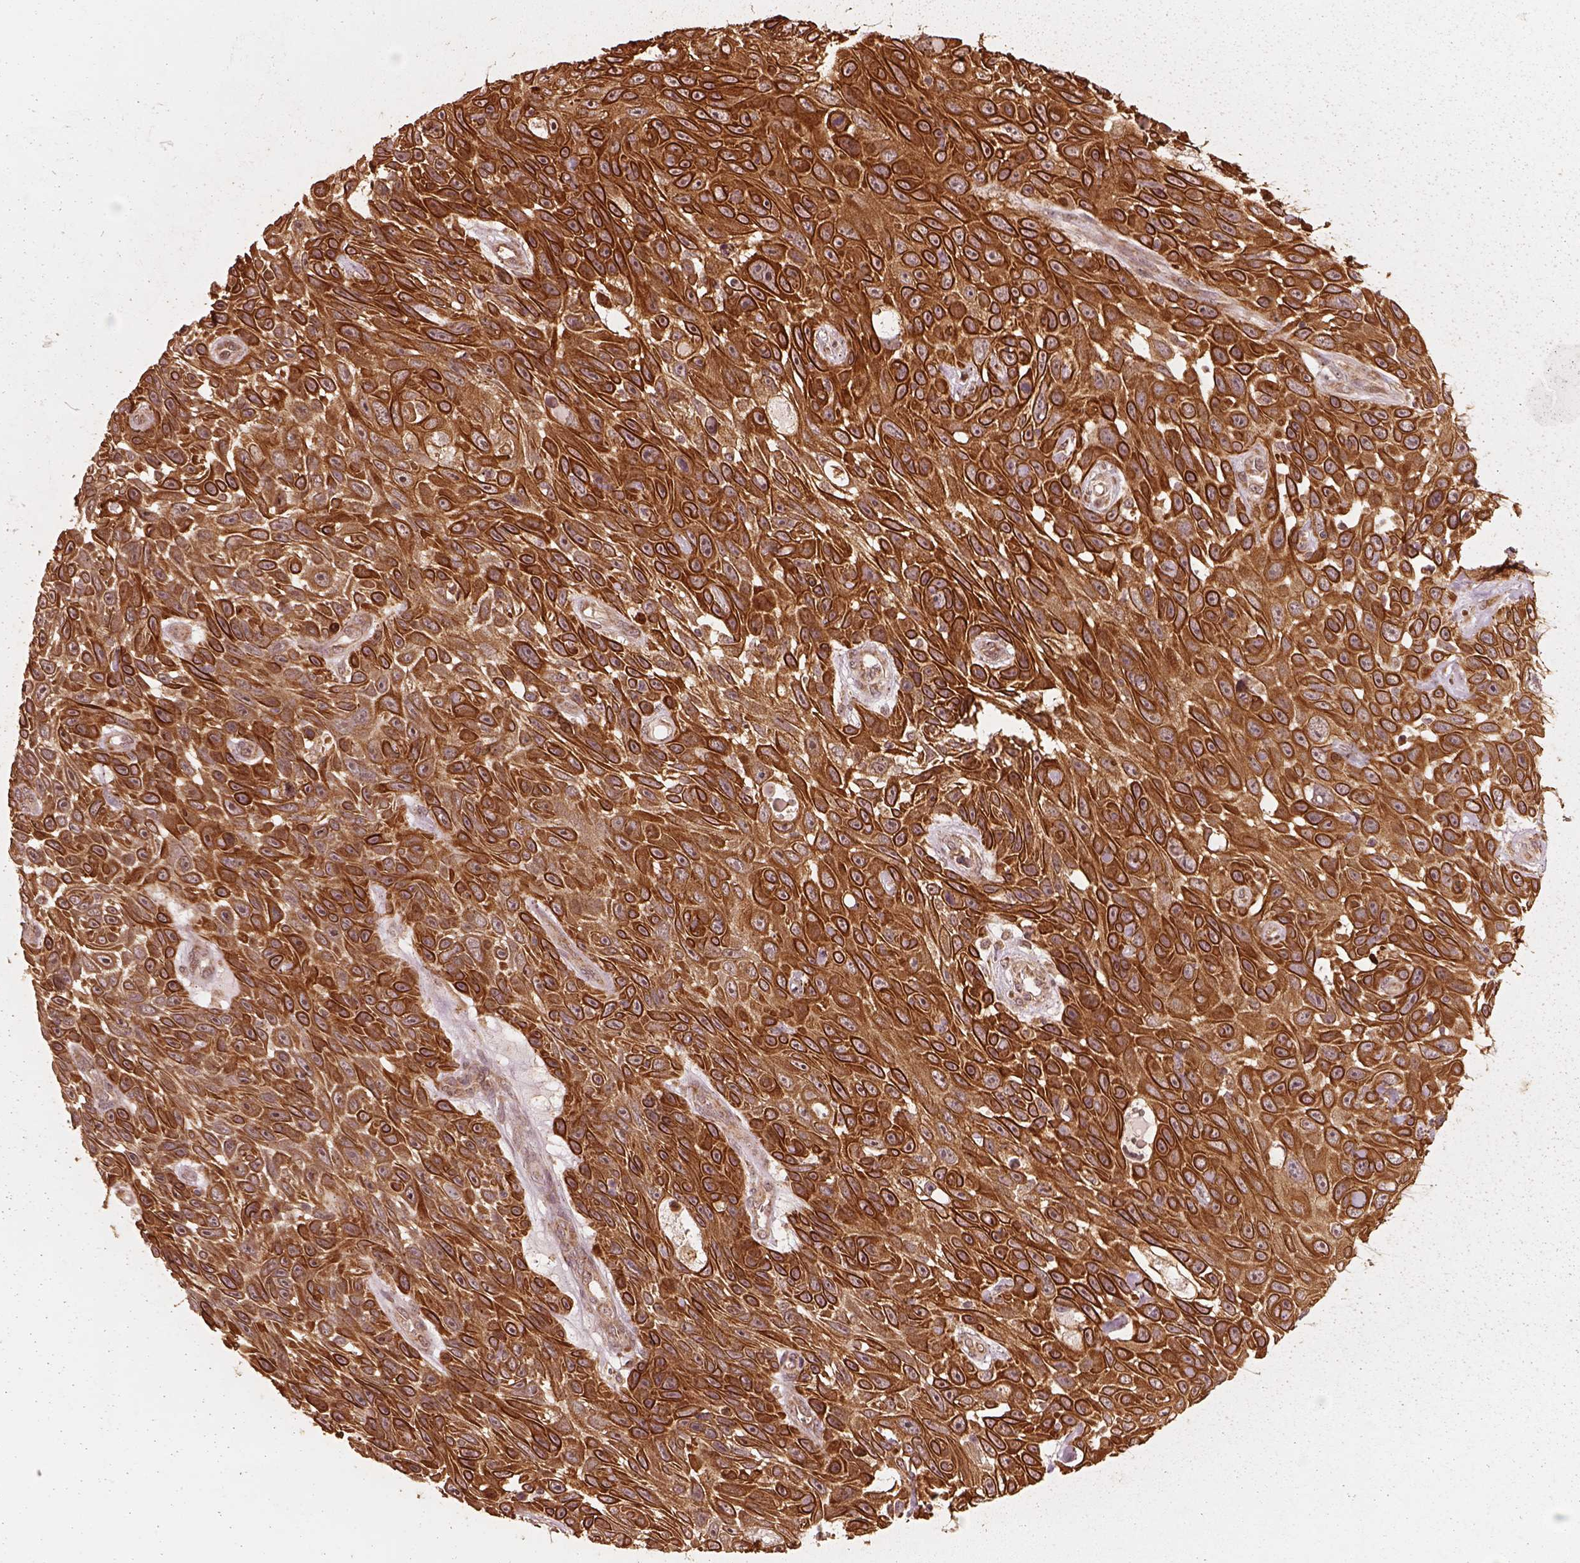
{"staining": {"intensity": "strong", "quantity": ">75%", "location": "cytoplasmic/membranous"}, "tissue": "skin cancer", "cell_type": "Tumor cells", "image_type": "cancer", "snomed": [{"axis": "morphology", "description": "Squamous cell carcinoma, NOS"}, {"axis": "topography", "description": "Skin"}], "caption": "Skin cancer stained with DAB IHC reveals high levels of strong cytoplasmic/membranous positivity in about >75% of tumor cells. Immunohistochemistry stains the protein of interest in brown and the nuclei are stained blue.", "gene": "DNAJC25", "patient": {"sex": "male", "age": 82}}